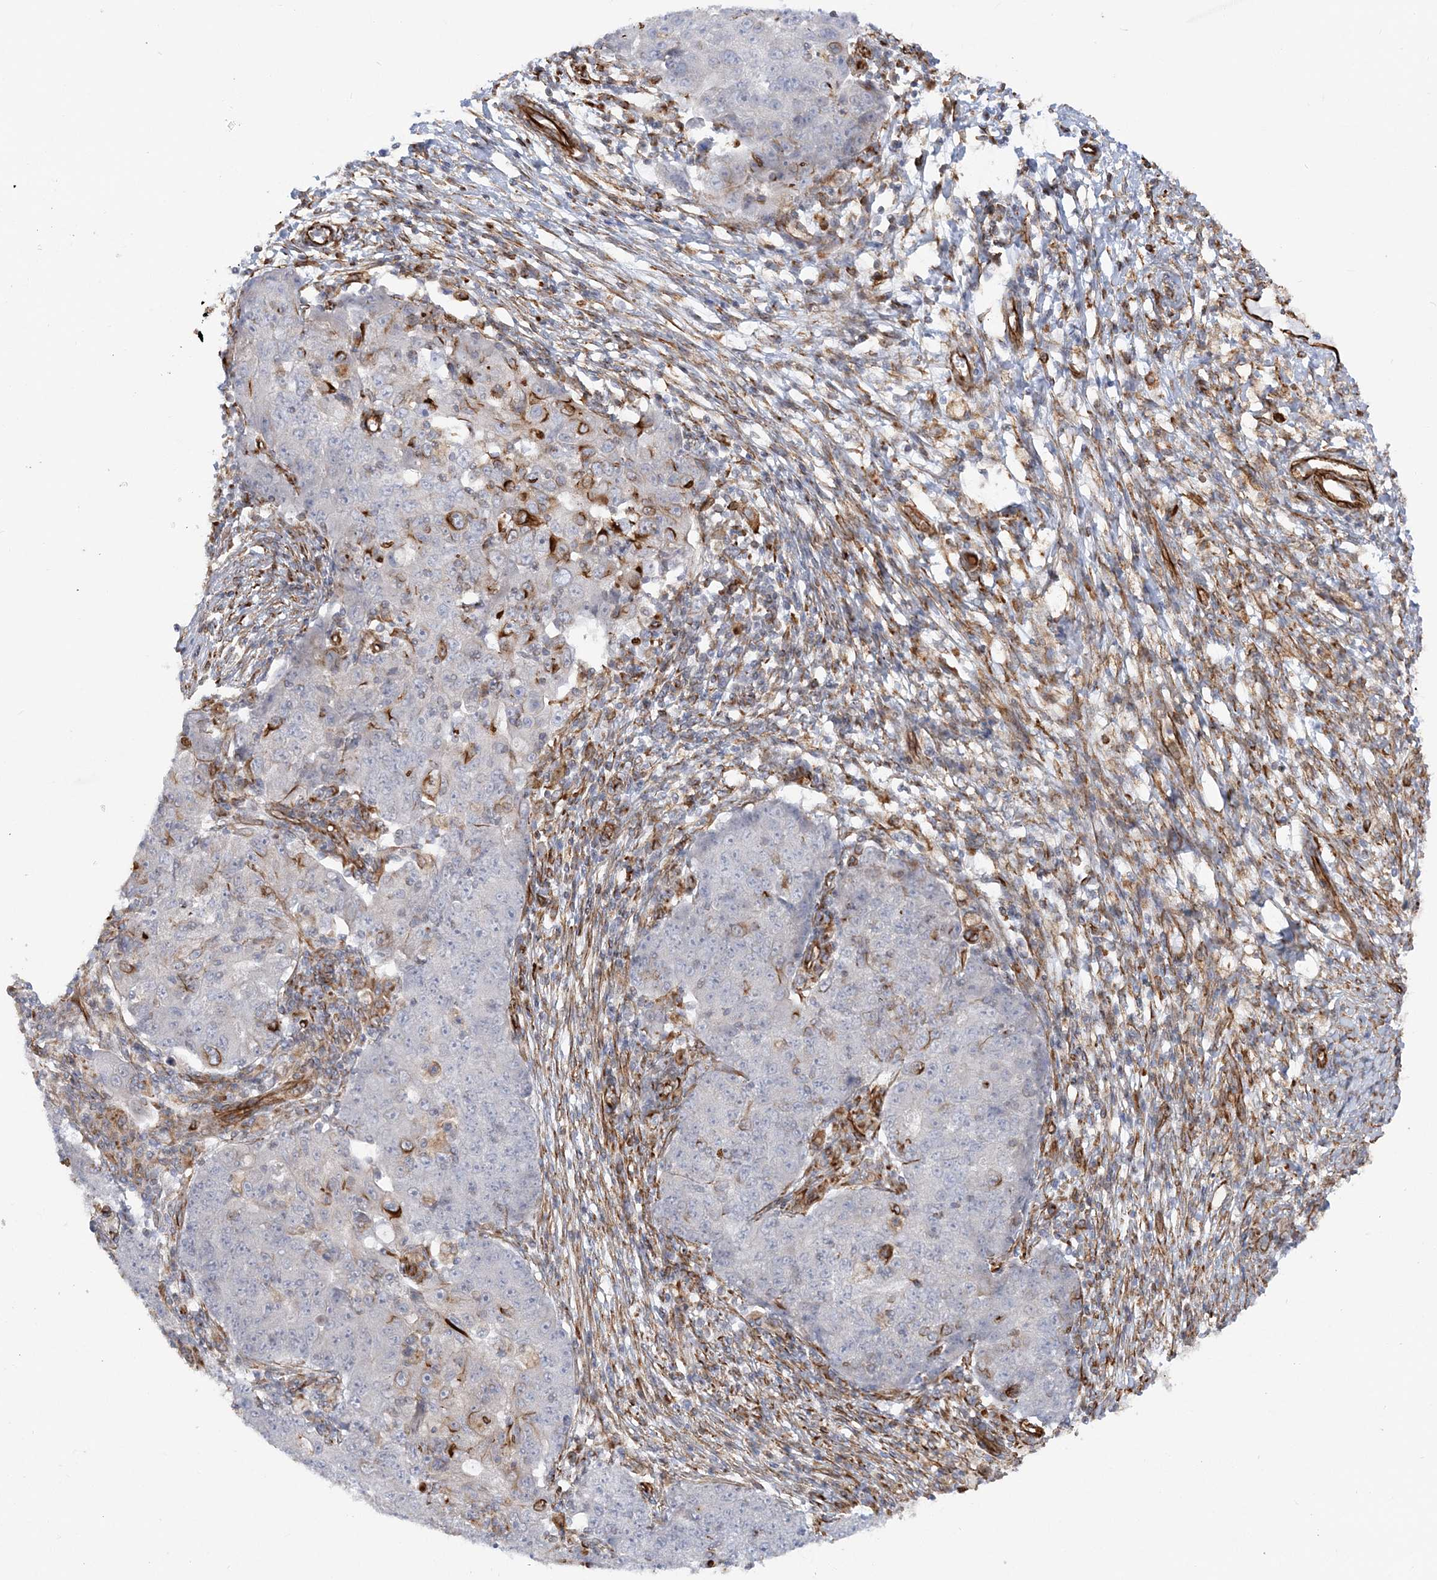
{"staining": {"intensity": "negative", "quantity": "none", "location": "none"}, "tissue": "ovarian cancer", "cell_type": "Tumor cells", "image_type": "cancer", "snomed": [{"axis": "morphology", "description": "Carcinoma, endometroid"}, {"axis": "topography", "description": "Ovary"}], "caption": "Immunohistochemistry photomicrograph of ovarian endometroid carcinoma stained for a protein (brown), which shows no positivity in tumor cells. (Stains: DAB immunohistochemistry with hematoxylin counter stain, Microscopy: brightfield microscopy at high magnification).", "gene": "SCLT1", "patient": {"sex": "female", "age": 42}}